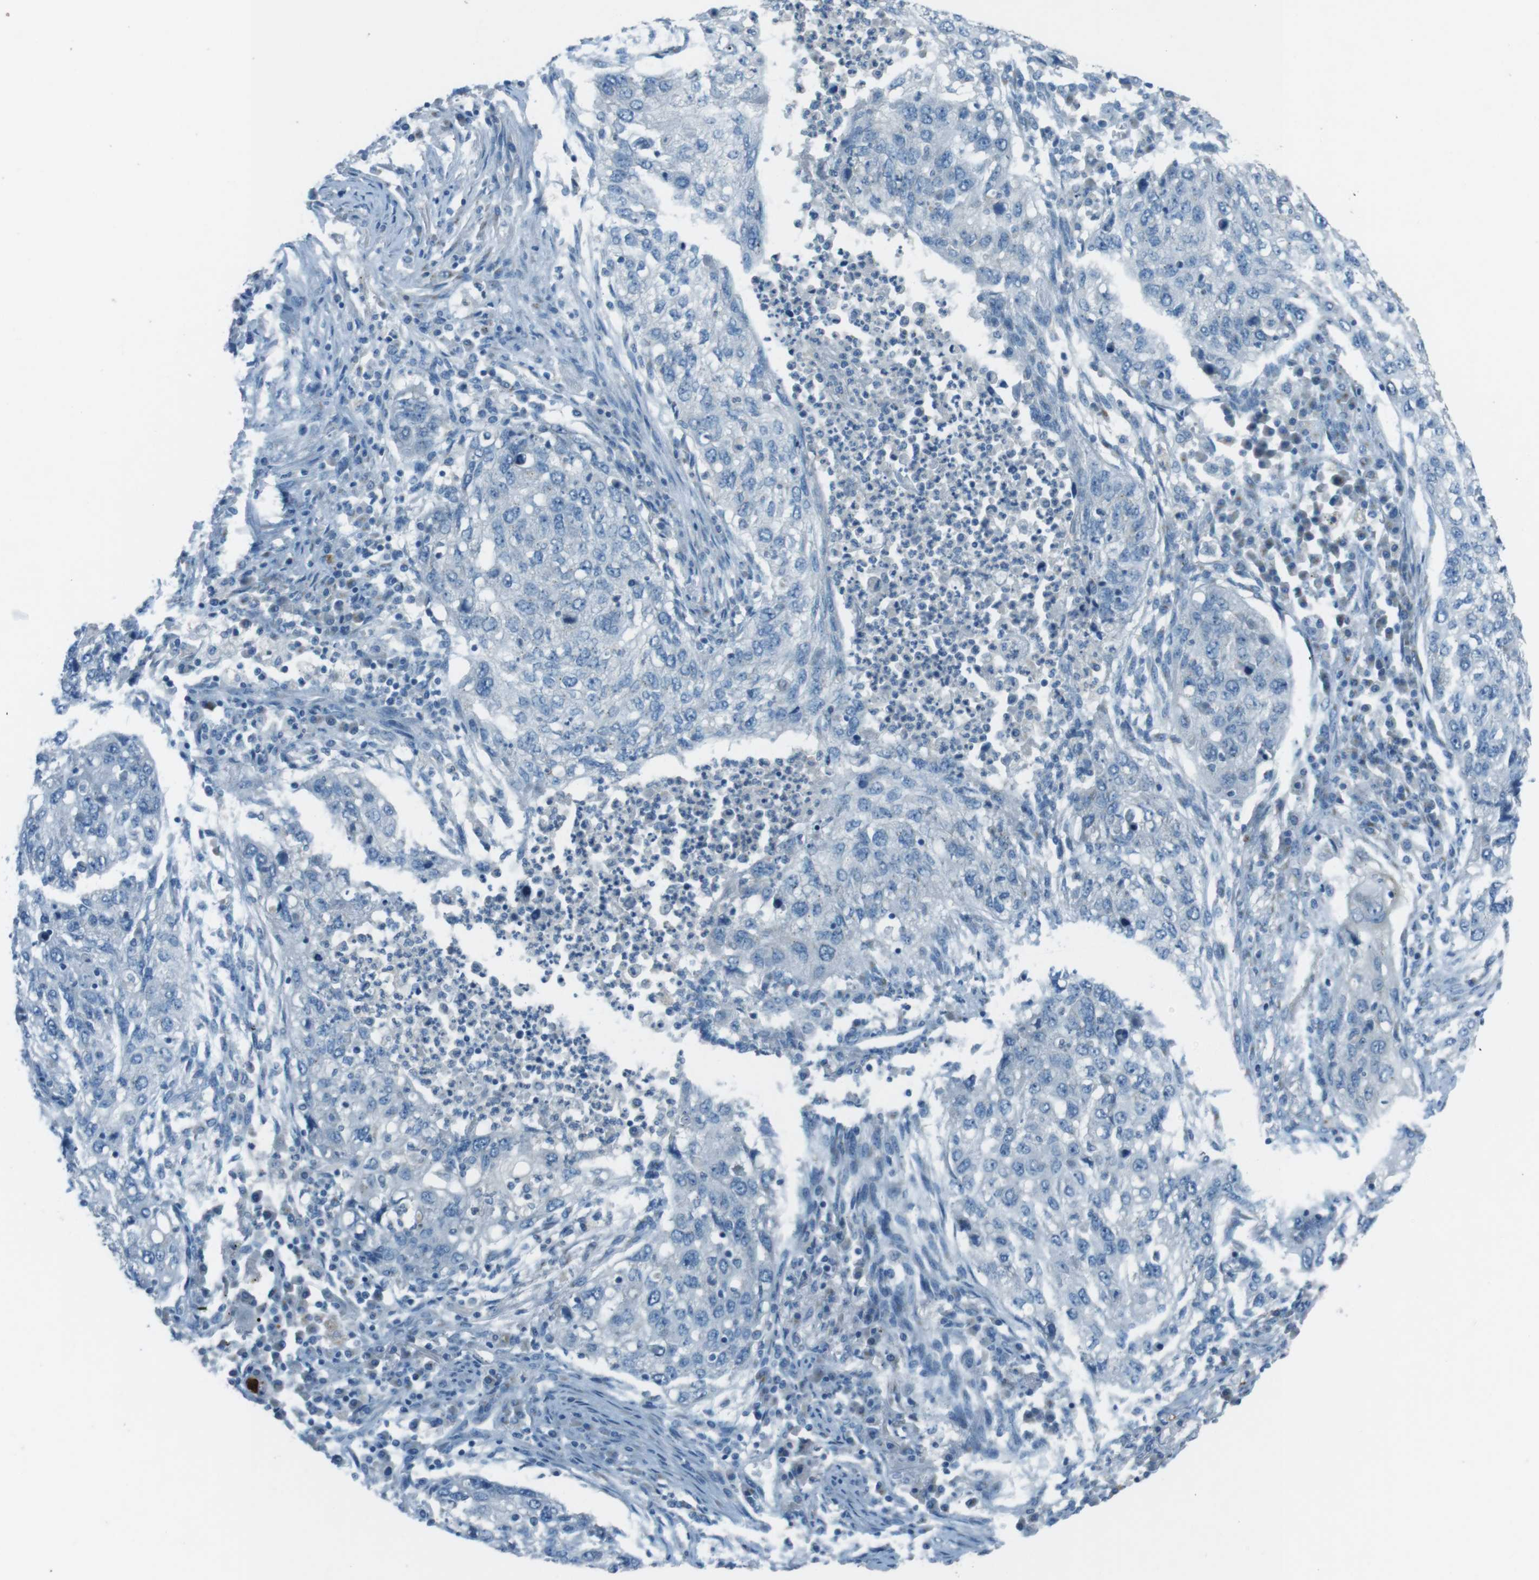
{"staining": {"intensity": "negative", "quantity": "none", "location": "none"}, "tissue": "lung cancer", "cell_type": "Tumor cells", "image_type": "cancer", "snomed": [{"axis": "morphology", "description": "Squamous cell carcinoma, NOS"}, {"axis": "topography", "description": "Lung"}], "caption": "Human lung squamous cell carcinoma stained for a protein using immunohistochemistry (IHC) shows no expression in tumor cells.", "gene": "TXNDC15", "patient": {"sex": "female", "age": 63}}